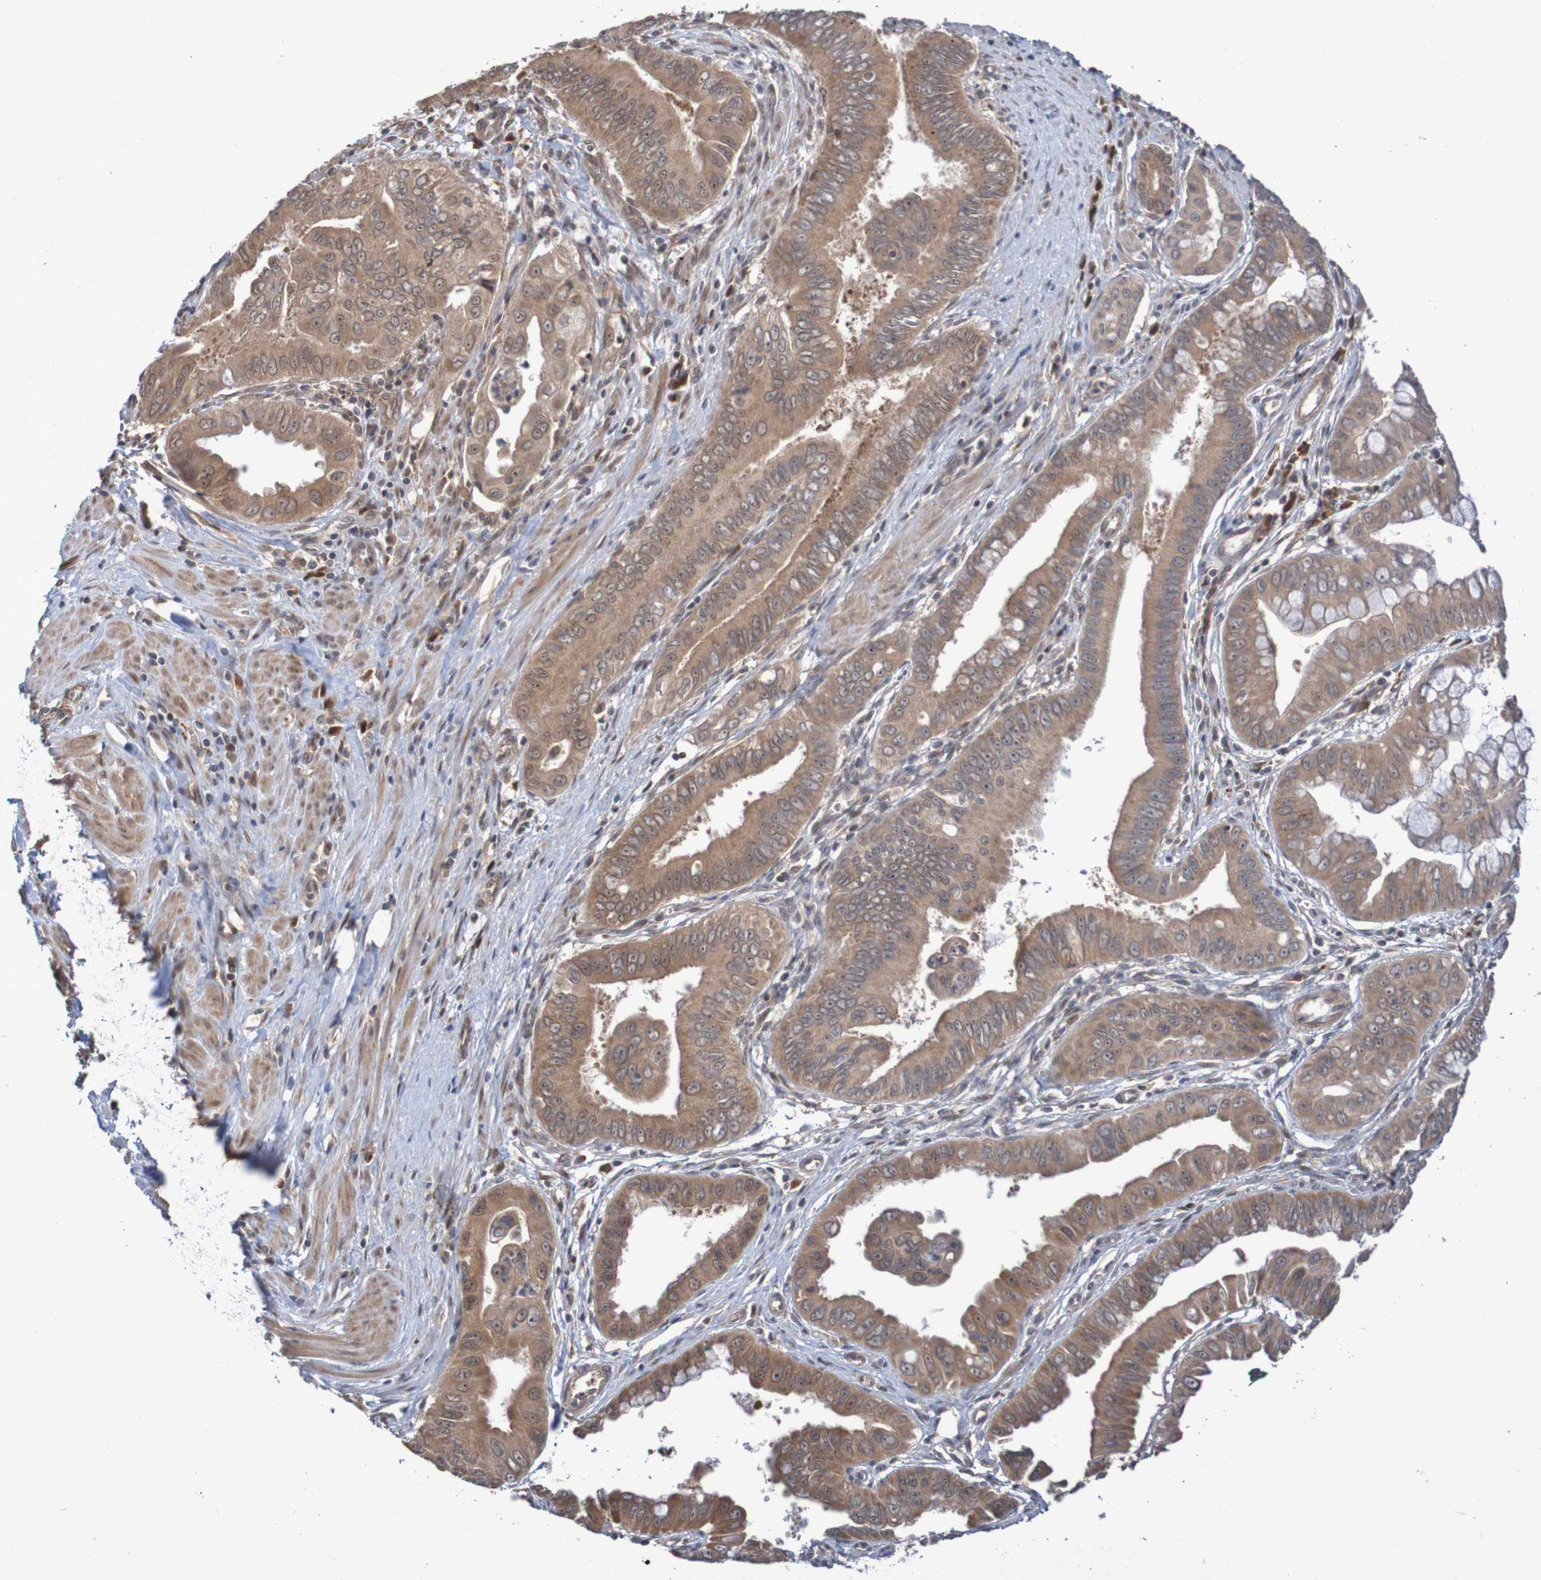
{"staining": {"intensity": "moderate", "quantity": ">75%", "location": "cytoplasmic/membranous"}, "tissue": "pancreatic cancer", "cell_type": "Tumor cells", "image_type": "cancer", "snomed": [{"axis": "morphology", "description": "Normal tissue, NOS"}, {"axis": "topography", "description": "Lymph node"}], "caption": "Immunohistochemical staining of pancreatic cancer demonstrates moderate cytoplasmic/membranous protein positivity in approximately >75% of tumor cells.", "gene": "PHPT1", "patient": {"sex": "male", "age": 50}}